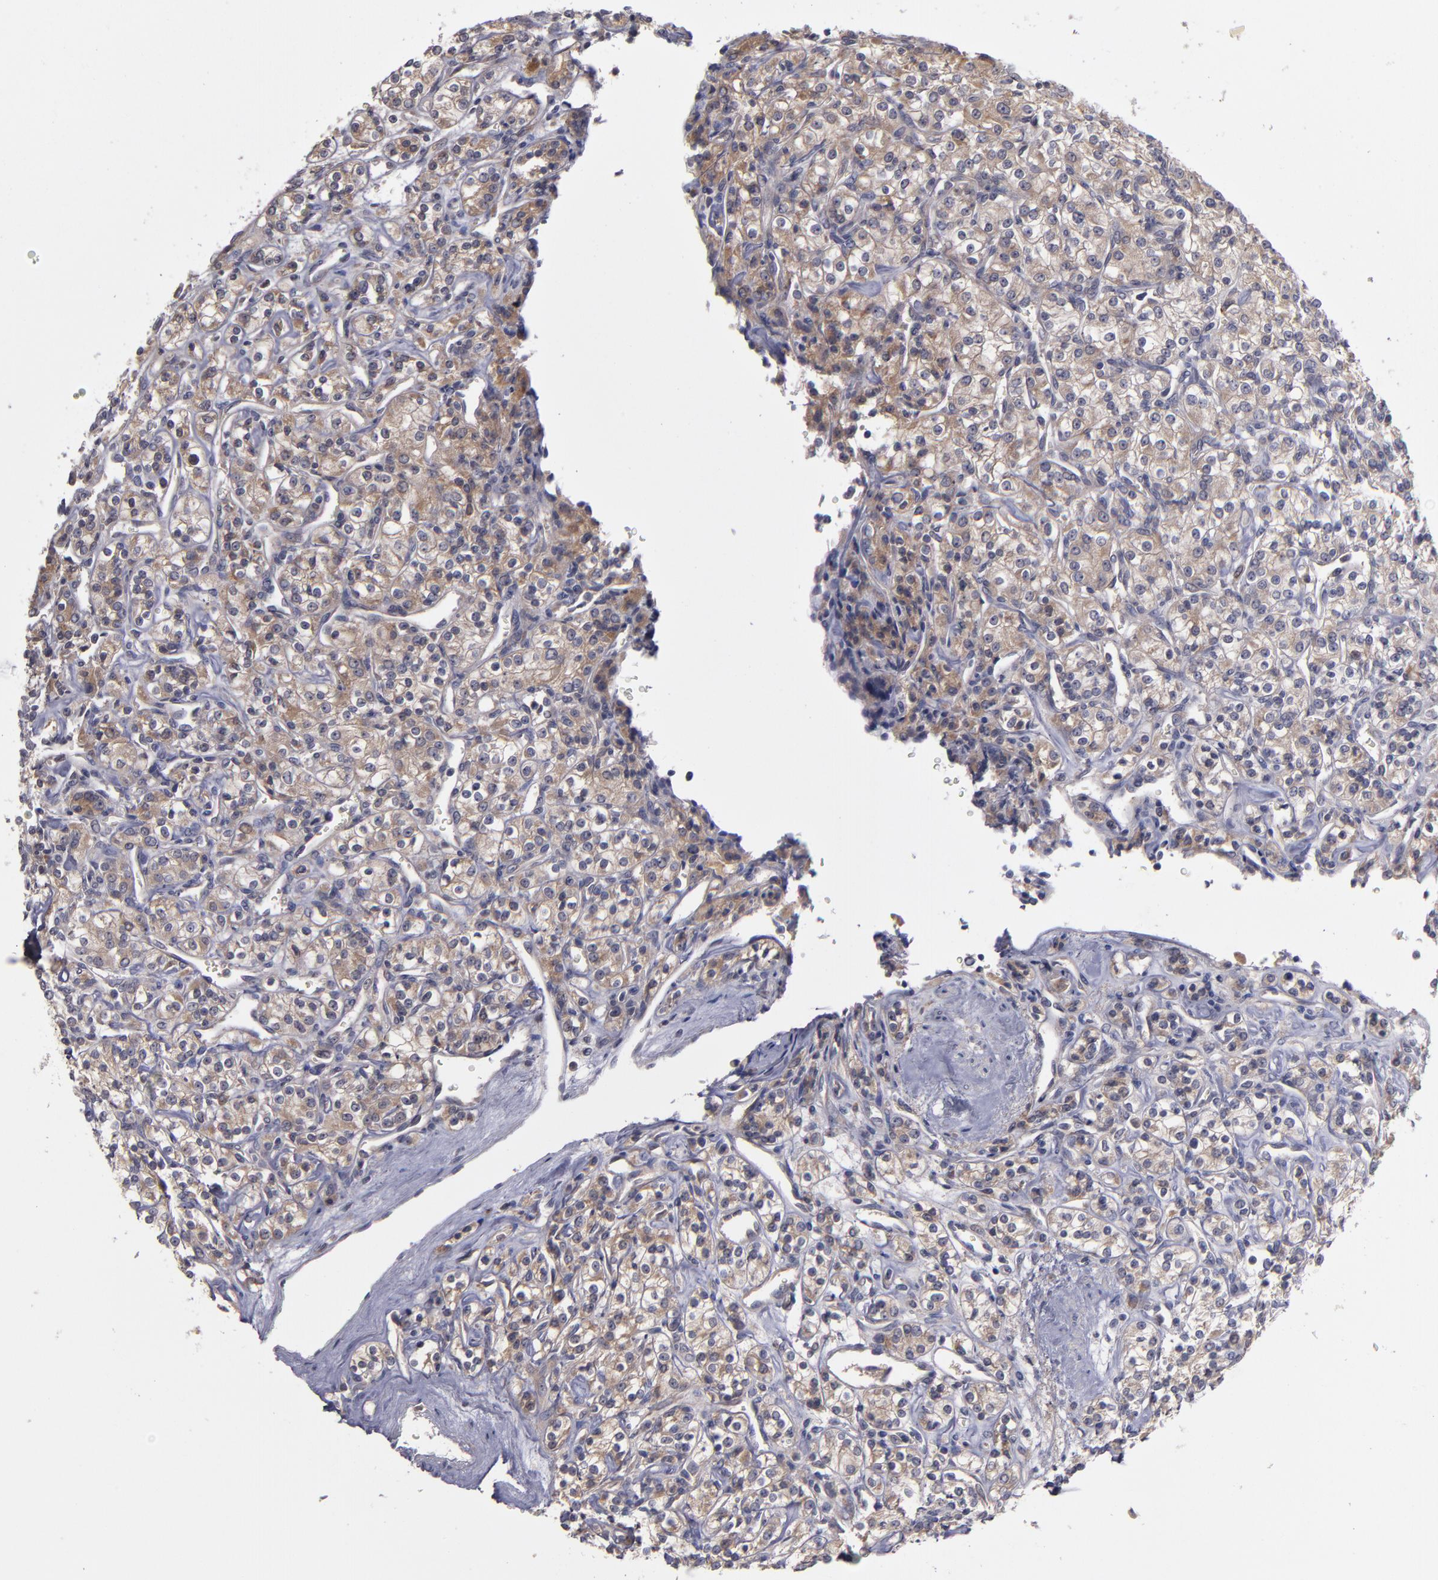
{"staining": {"intensity": "moderate", "quantity": ">75%", "location": "cytoplasmic/membranous"}, "tissue": "renal cancer", "cell_type": "Tumor cells", "image_type": "cancer", "snomed": [{"axis": "morphology", "description": "Adenocarcinoma, NOS"}, {"axis": "topography", "description": "Kidney"}], "caption": "Renal cancer (adenocarcinoma) was stained to show a protein in brown. There is medium levels of moderate cytoplasmic/membranous staining in about >75% of tumor cells.", "gene": "MMP11", "patient": {"sex": "male", "age": 77}}